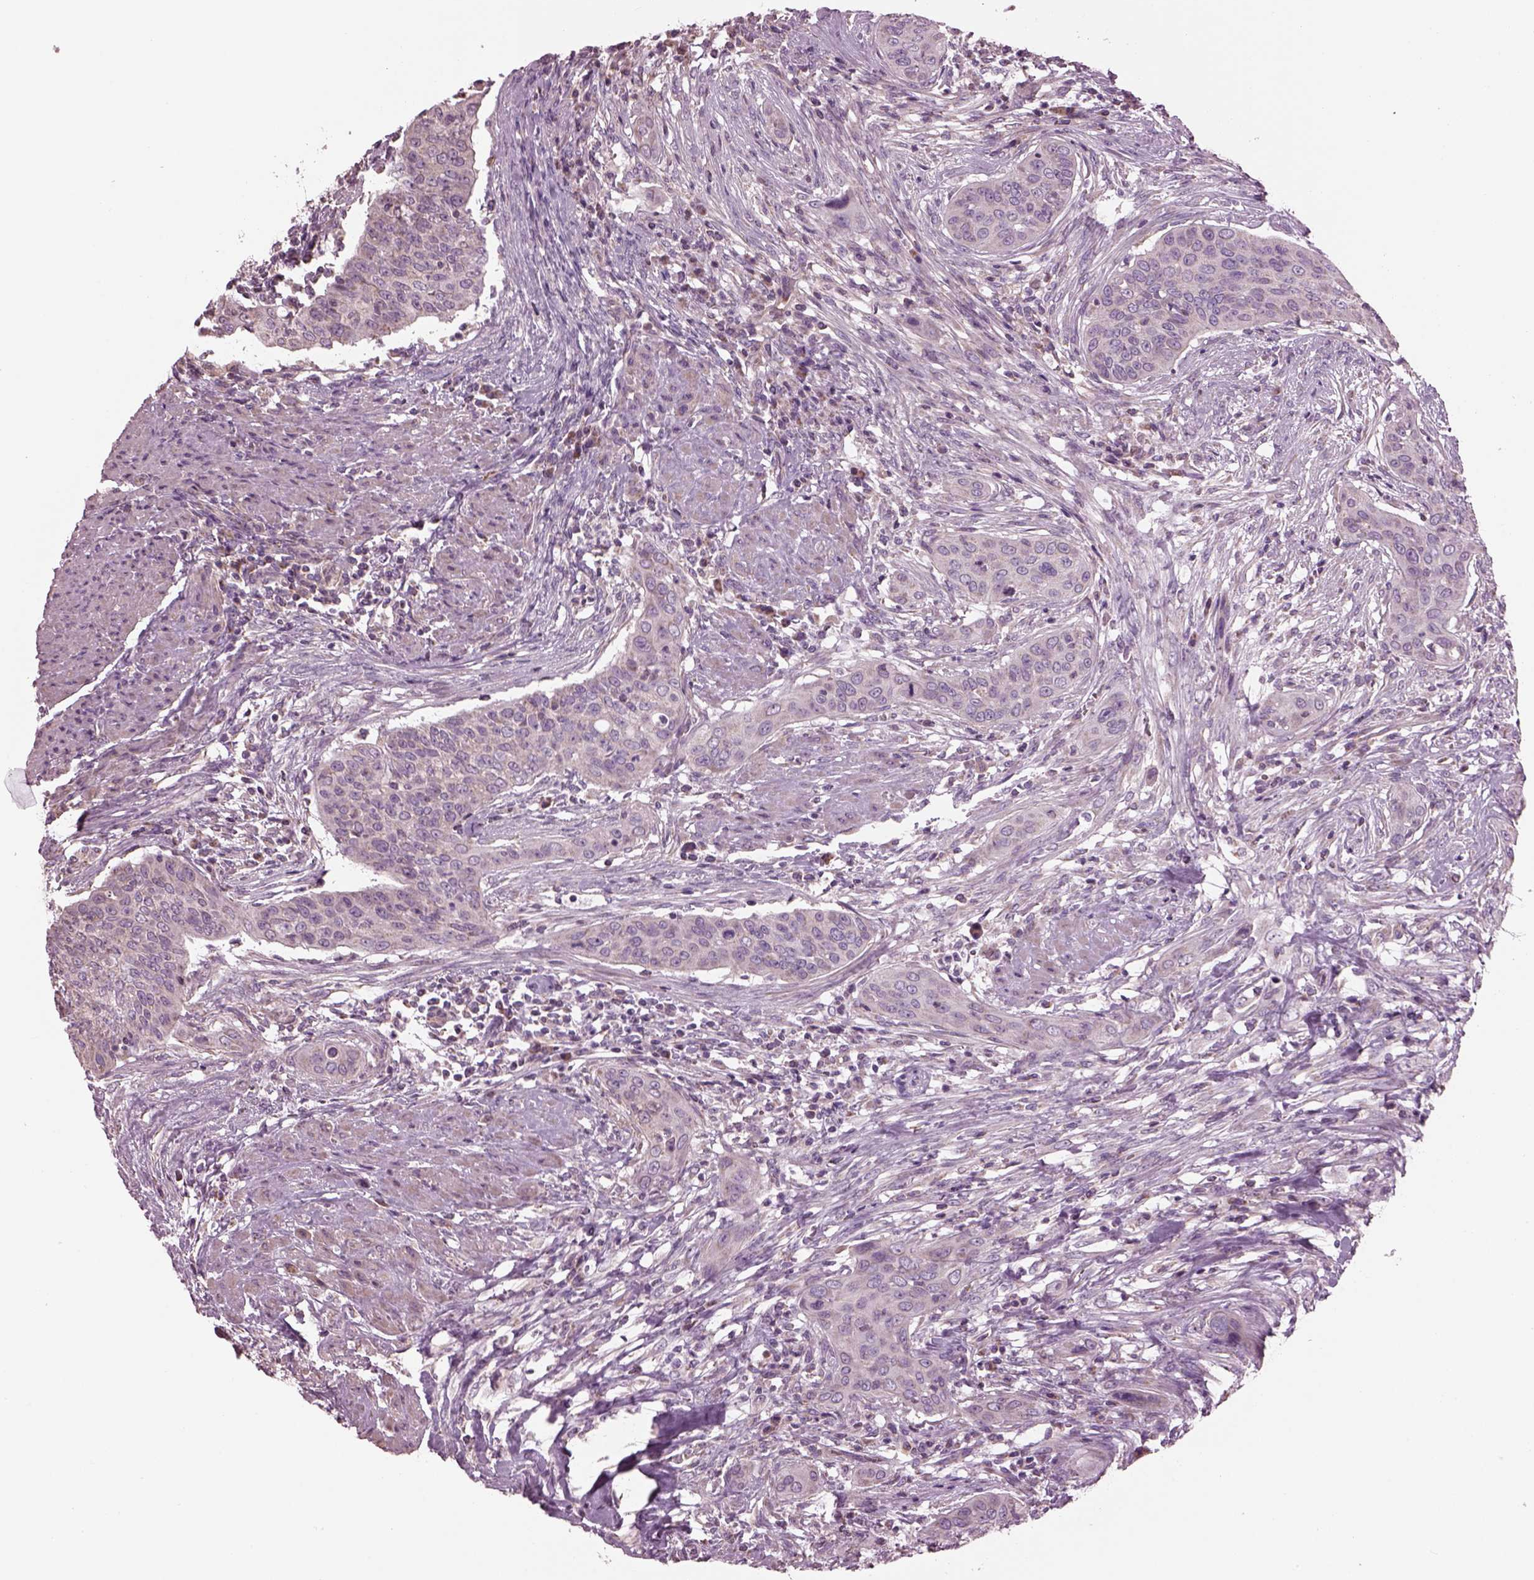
{"staining": {"intensity": "negative", "quantity": "none", "location": "none"}, "tissue": "urothelial cancer", "cell_type": "Tumor cells", "image_type": "cancer", "snomed": [{"axis": "morphology", "description": "Urothelial carcinoma, High grade"}, {"axis": "topography", "description": "Urinary bladder"}], "caption": "Tumor cells are negative for brown protein staining in urothelial cancer.", "gene": "SPATA7", "patient": {"sex": "male", "age": 82}}